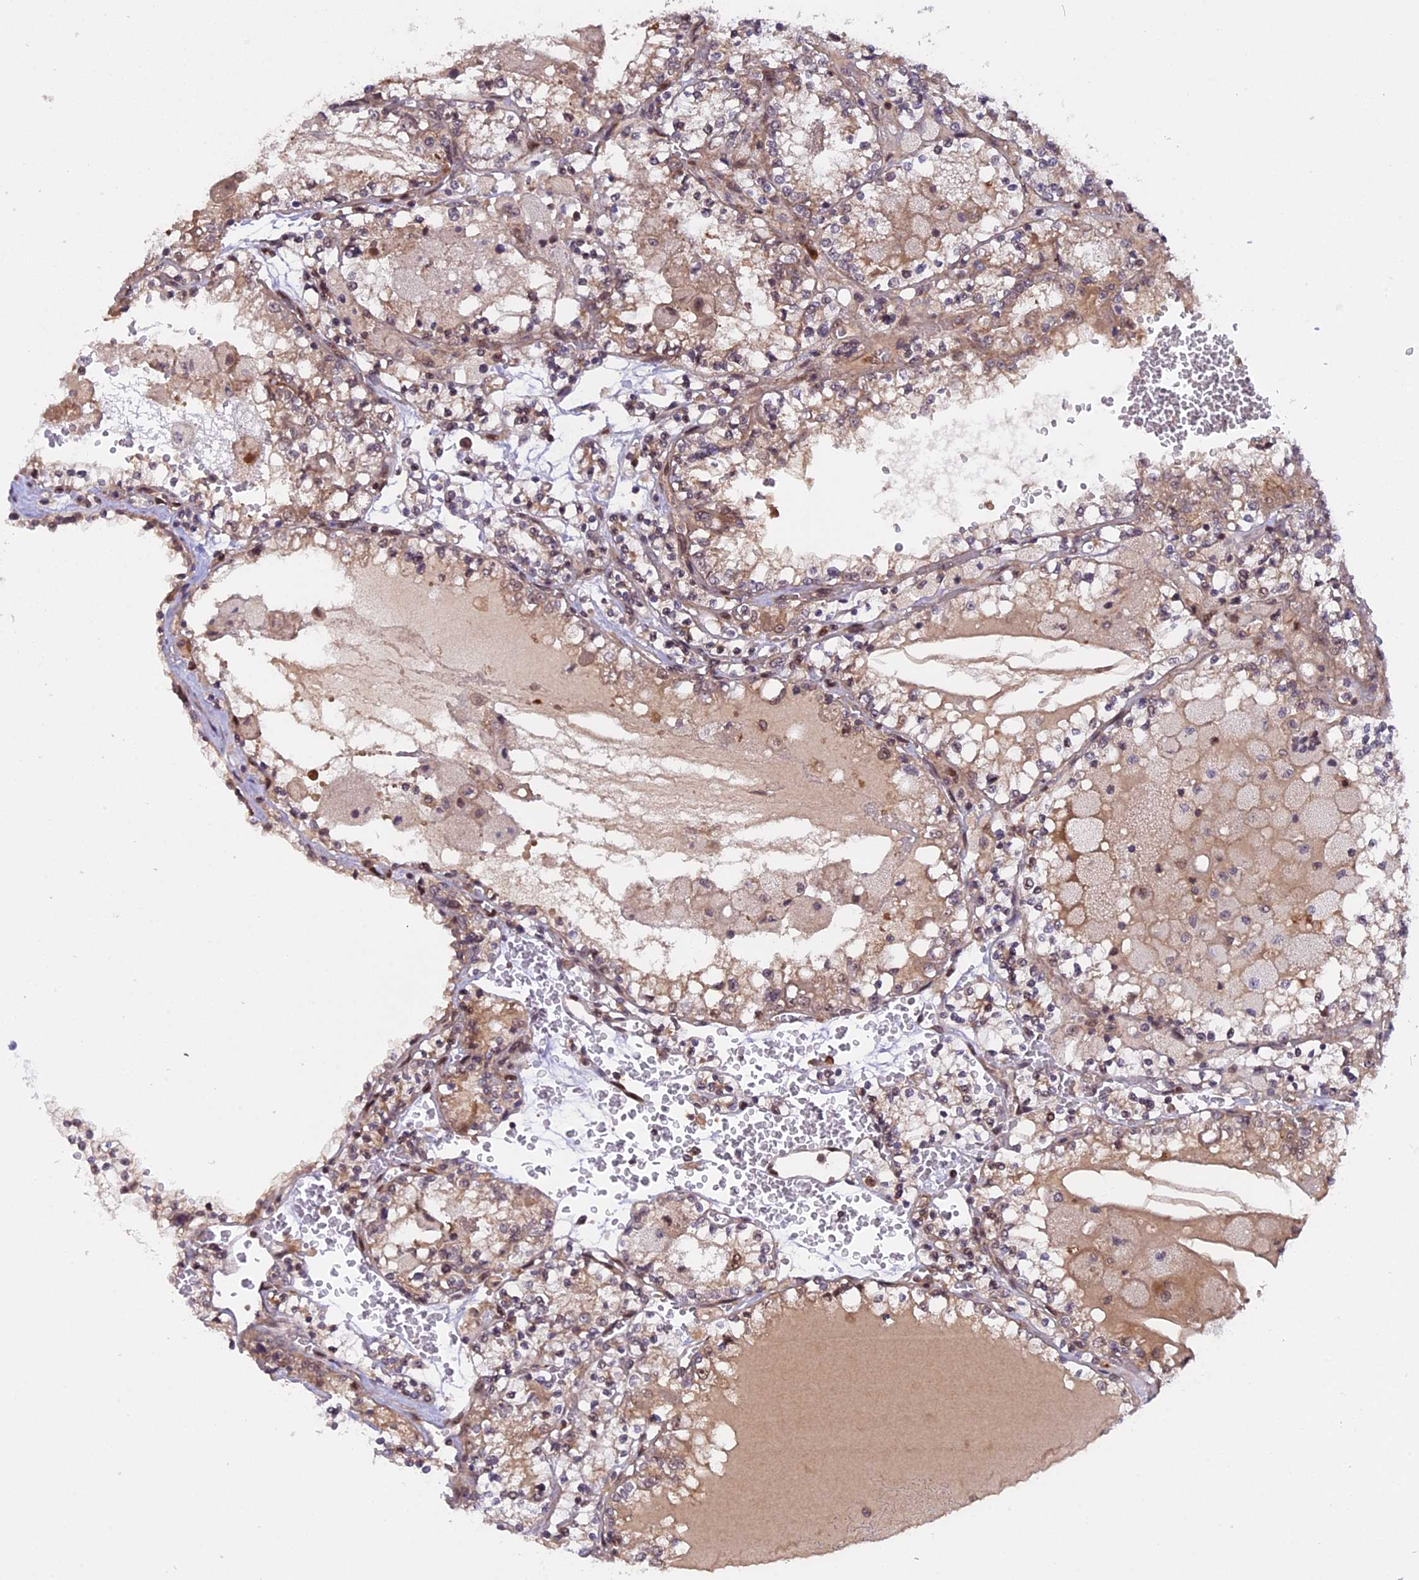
{"staining": {"intensity": "weak", "quantity": "25%-75%", "location": "cytoplasmic/membranous"}, "tissue": "renal cancer", "cell_type": "Tumor cells", "image_type": "cancer", "snomed": [{"axis": "morphology", "description": "Adenocarcinoma, NOS"}, {"axis": "topography", "description": "Kidney"}], "caption": "There is low levels of weak cytoplasmic/membranous staining in tumor cells of renal cancer, as demonstrated by immunohistochemical staining (brown color).", "gene": "ZNF428", "patient": {"sex": "female", "age": 56}}